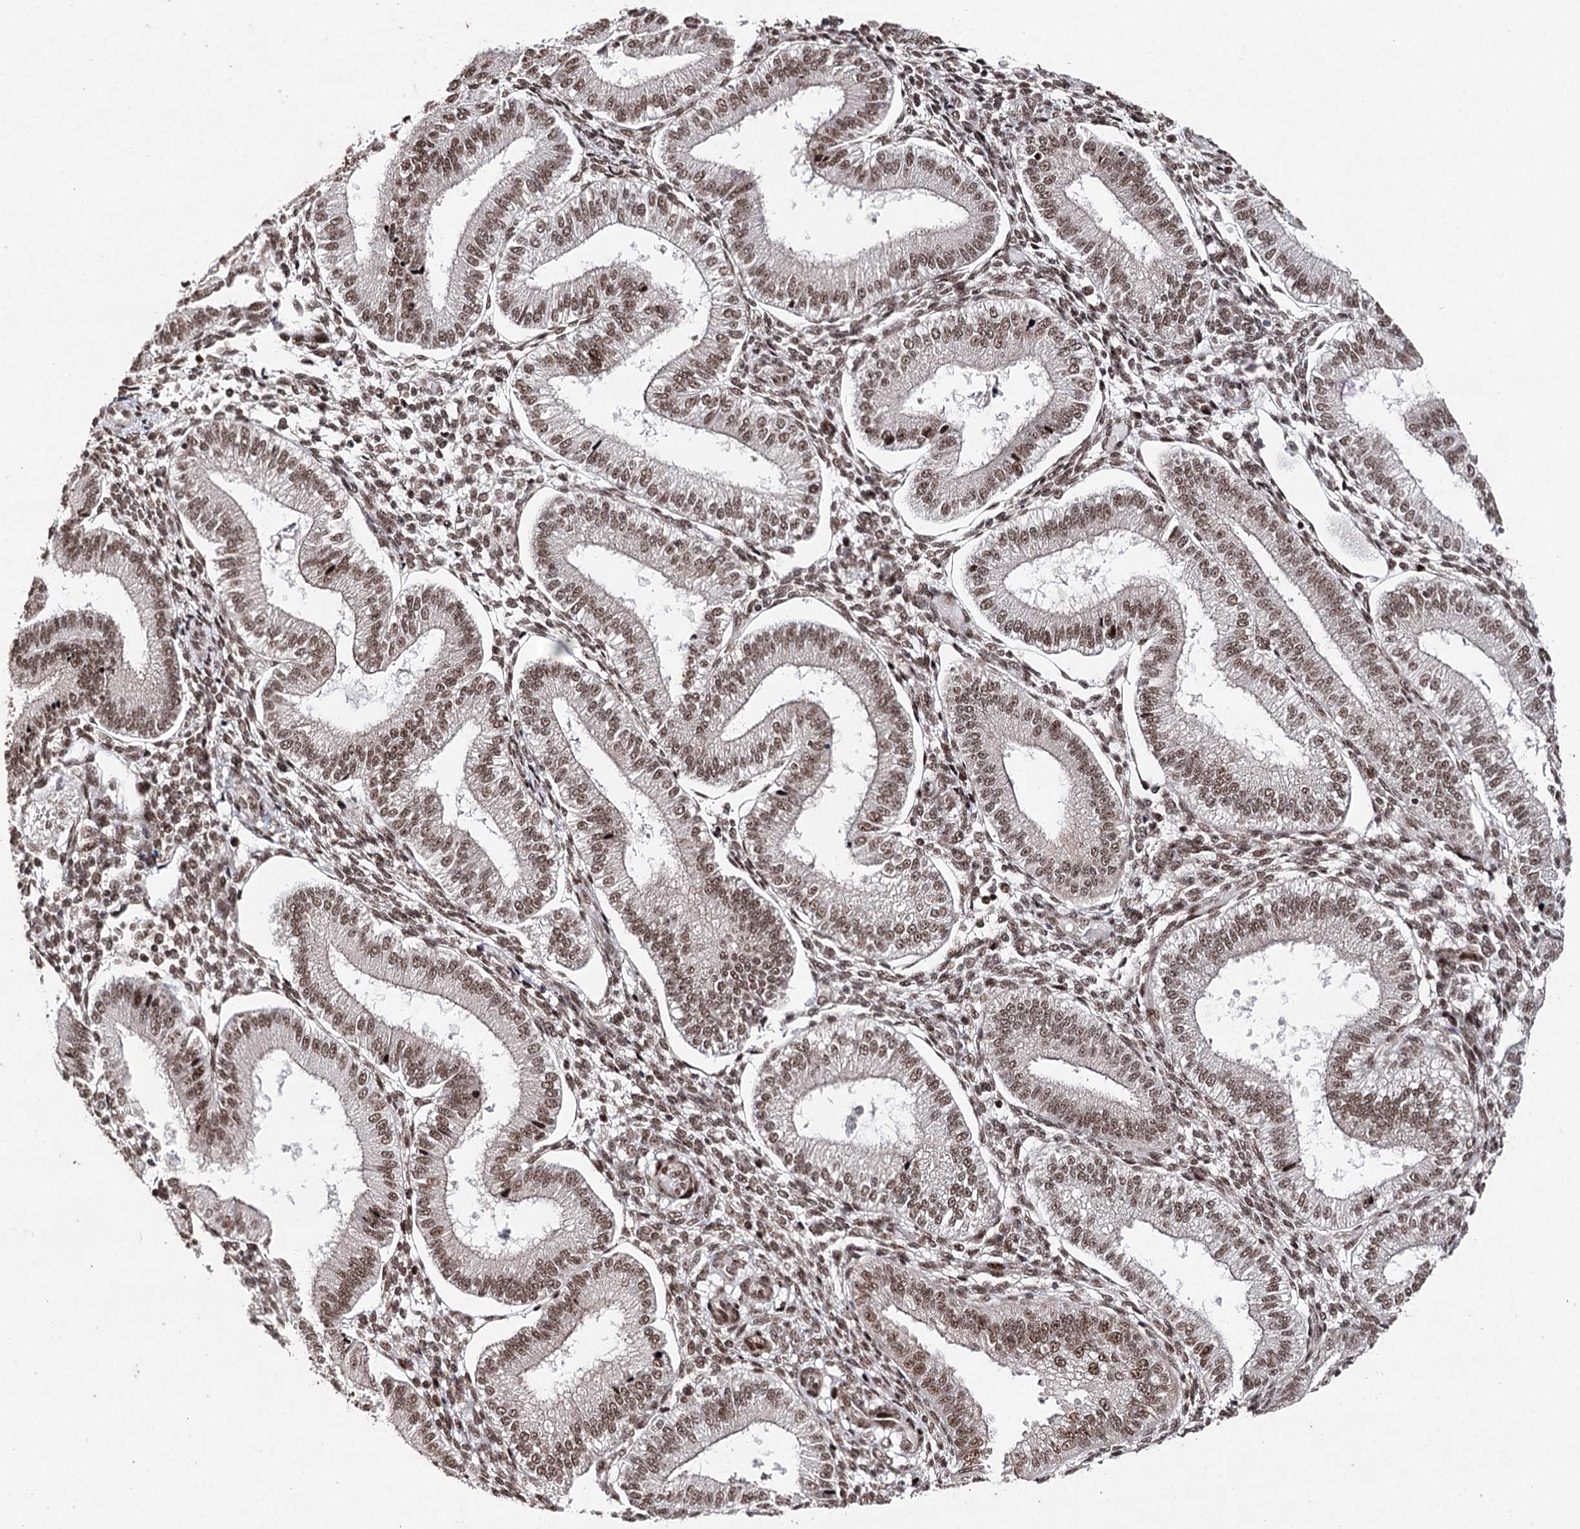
{"staining": {"intensity": "strong", "quantity": ">75%", "location": "nuclear"}, "tissue": "endometrium", "cell_type": "Cells in endometrial stroma", "image_type": "normal", "snomed": [{"axis": "morphology", "description": "Normal tissue, NOS"}, {"axis": "topography", "description": "Endometrium"}], "caption": "Normal endometrium exhibits strong nuclear staining in about >75% of cells in endometrial stroma.", "gene": "PDCD4", "patient": {"sex": "female", "age": 39}}